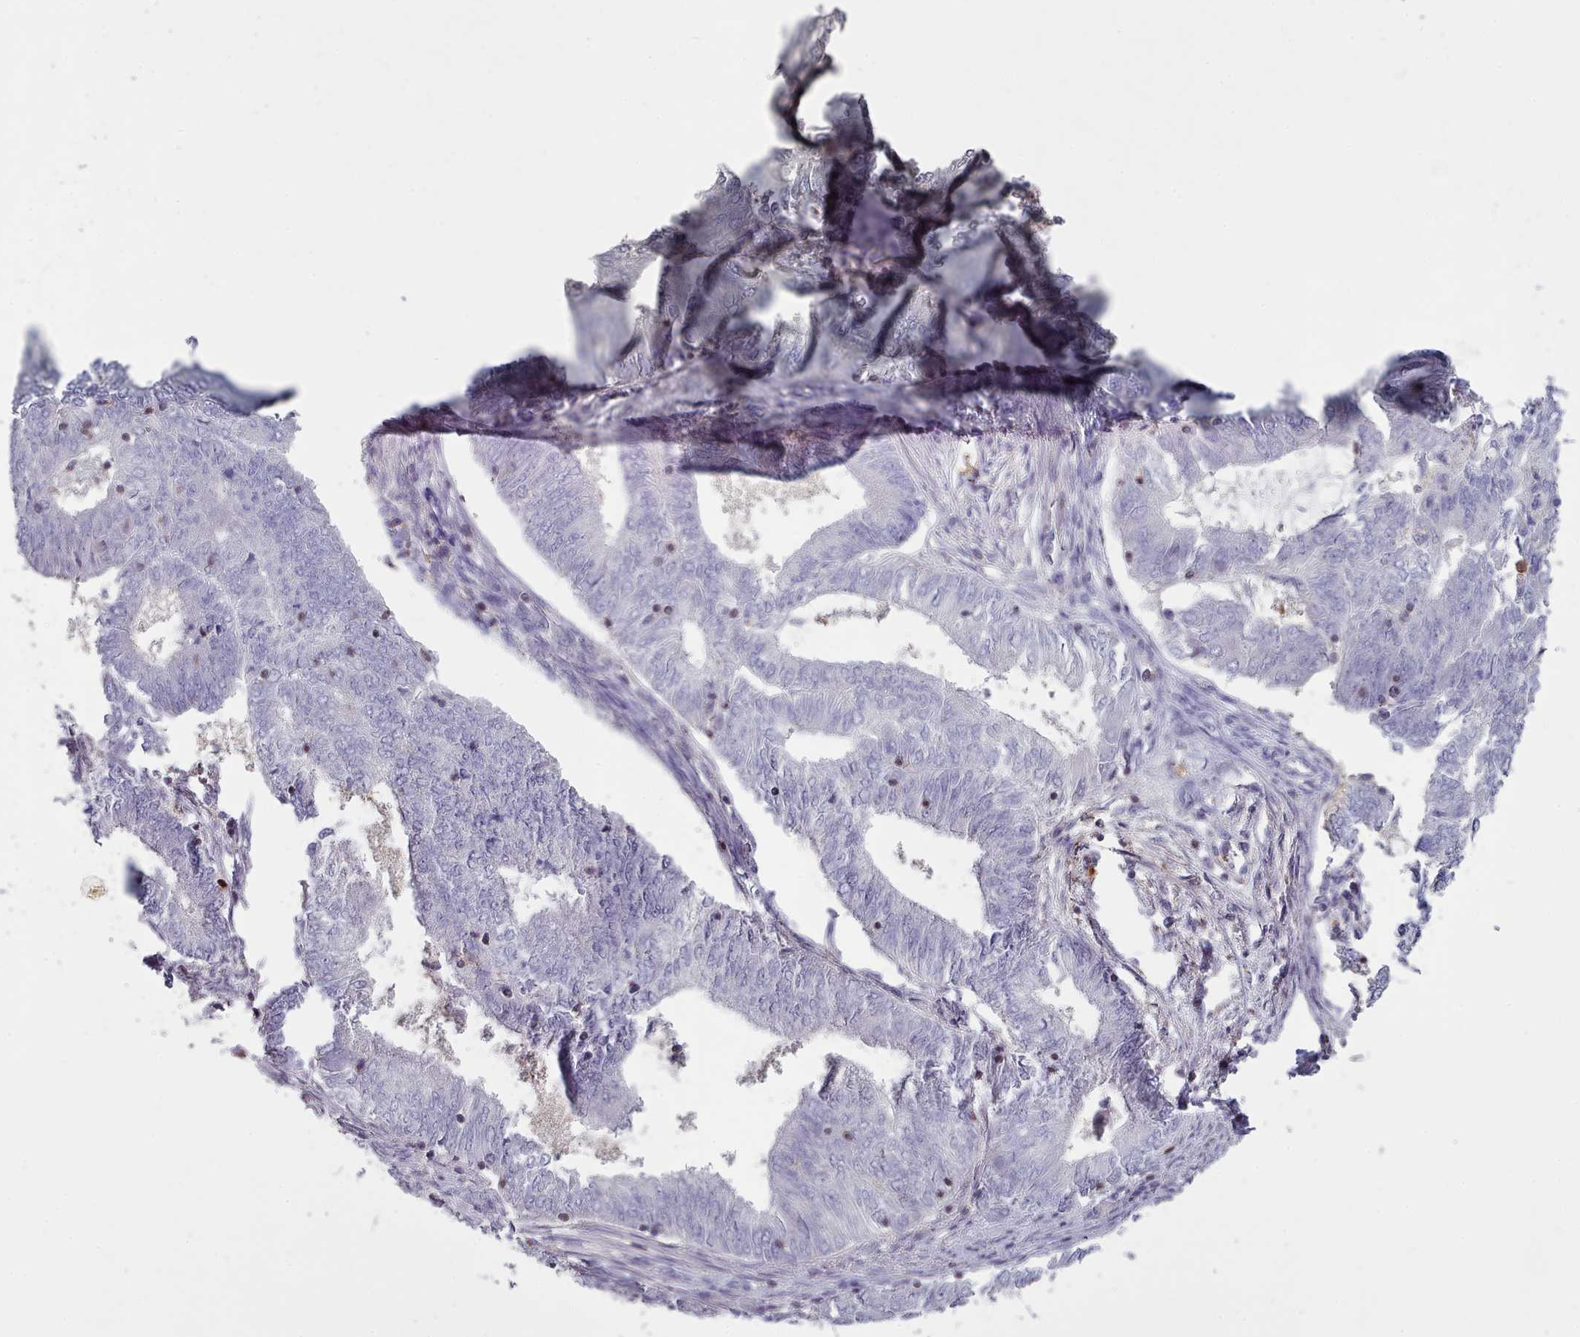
{"staining": {"intensity": "negative", "quantity": "none", "location": "none"}, "tissue": "endometrial cancer", "cell_type": "Tumor cells", "image_type": "cancer", "snomed": [{"axis": "morphology", "description": "Adenocarcinoma, NOS"}, {"axis": "topography", "description": "Endometrium"}], "caption": "Histopathology image shows no protein expression in tumor cells of endometrial cancer (adenocarcinoma) tissue.", "gene": "RAC2", "patient": {"sex": "female", "age": 62}}